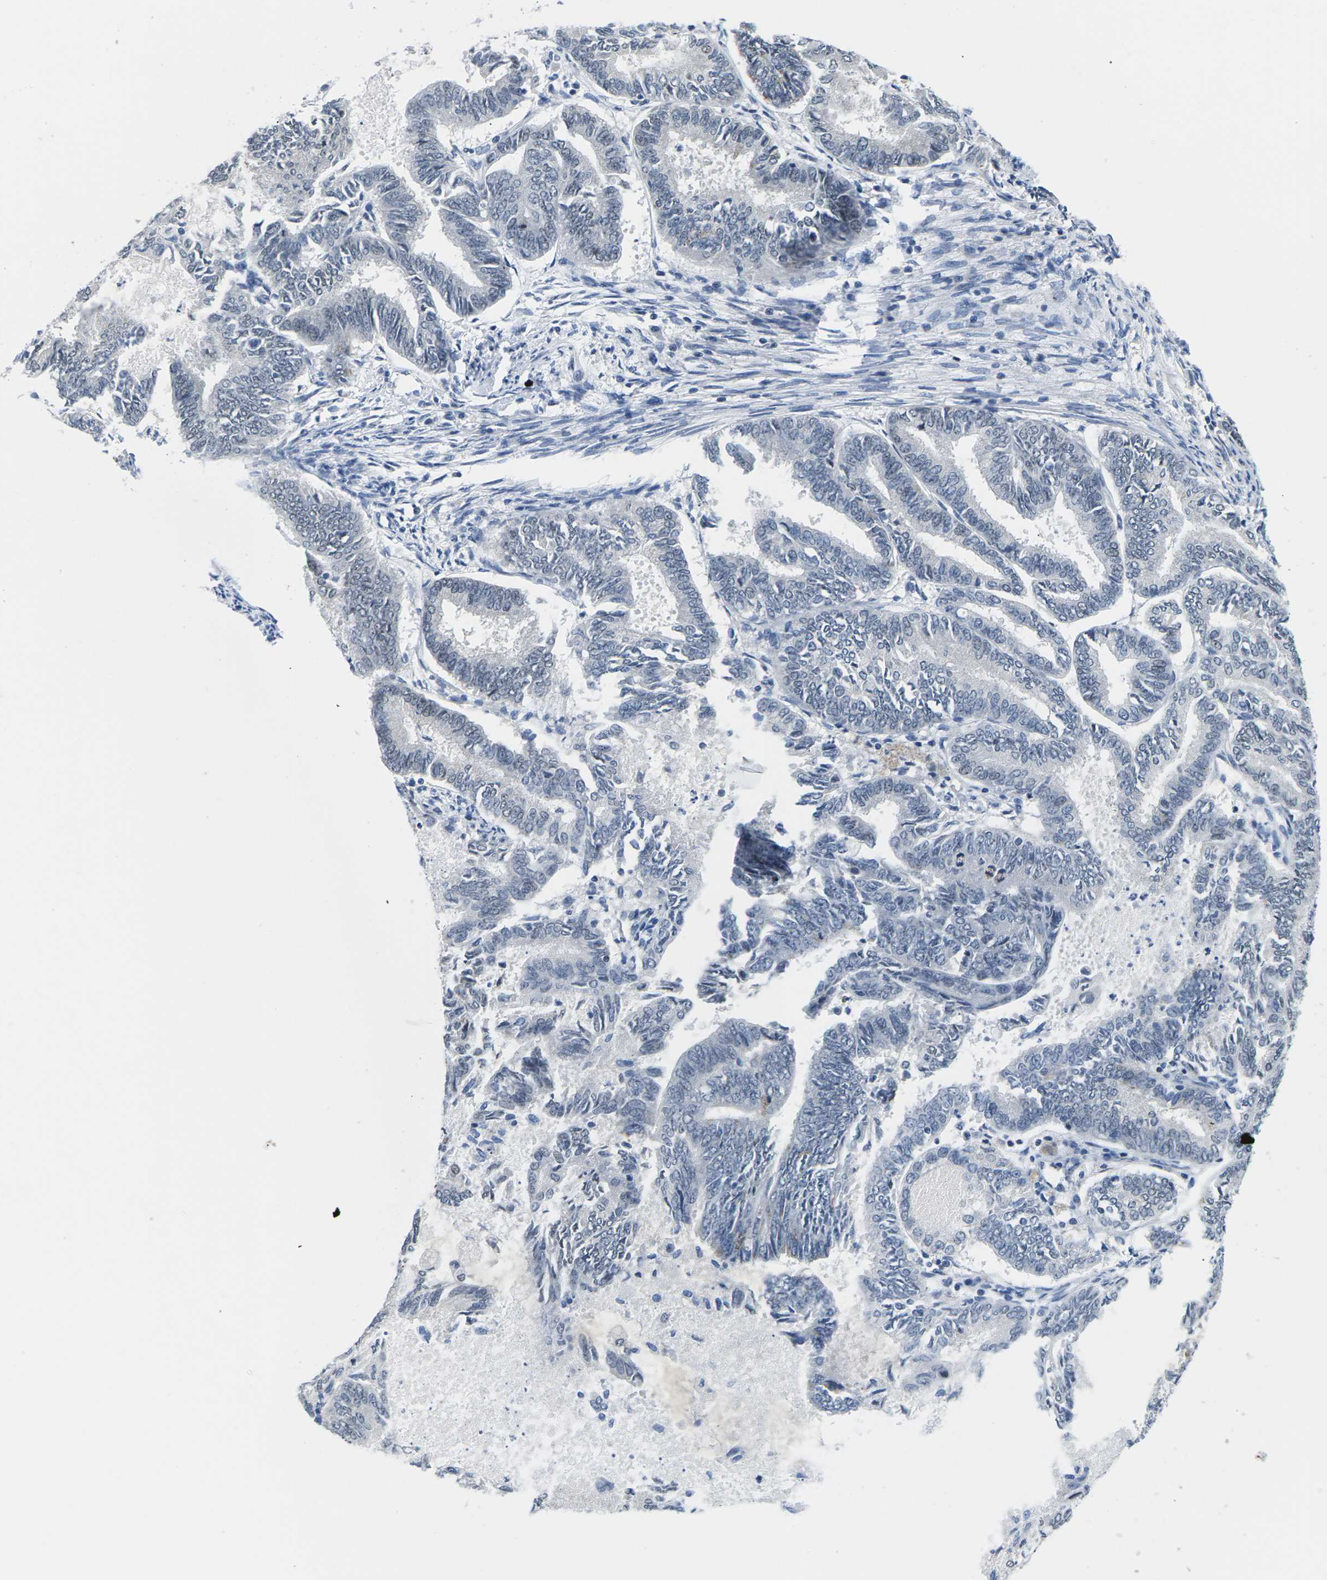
{"staining": {"intensity": "negative", "quantity": "none", "location": "none"}, "tissue": "endometrial cancer", "cell_type": "Tumor cells", "image_type": "cancer", "snomed": [{"axis": "morphology", "description": "Adenocarcinoma, NOS"}, {"axis": "topography", "description": "Endometrium"}], "caption": "This is a image of immunohistochemistry staining of endometrial cancer (adenocarcinoma), which shows no staining in tumor cells. (DAB (3,3'-diaminobenzidine) immunohistochemistry visualized using brightfield microscopy, high magnification).", "gene": "NSRP1", "patient": {"sex": "female", "age": 86}}